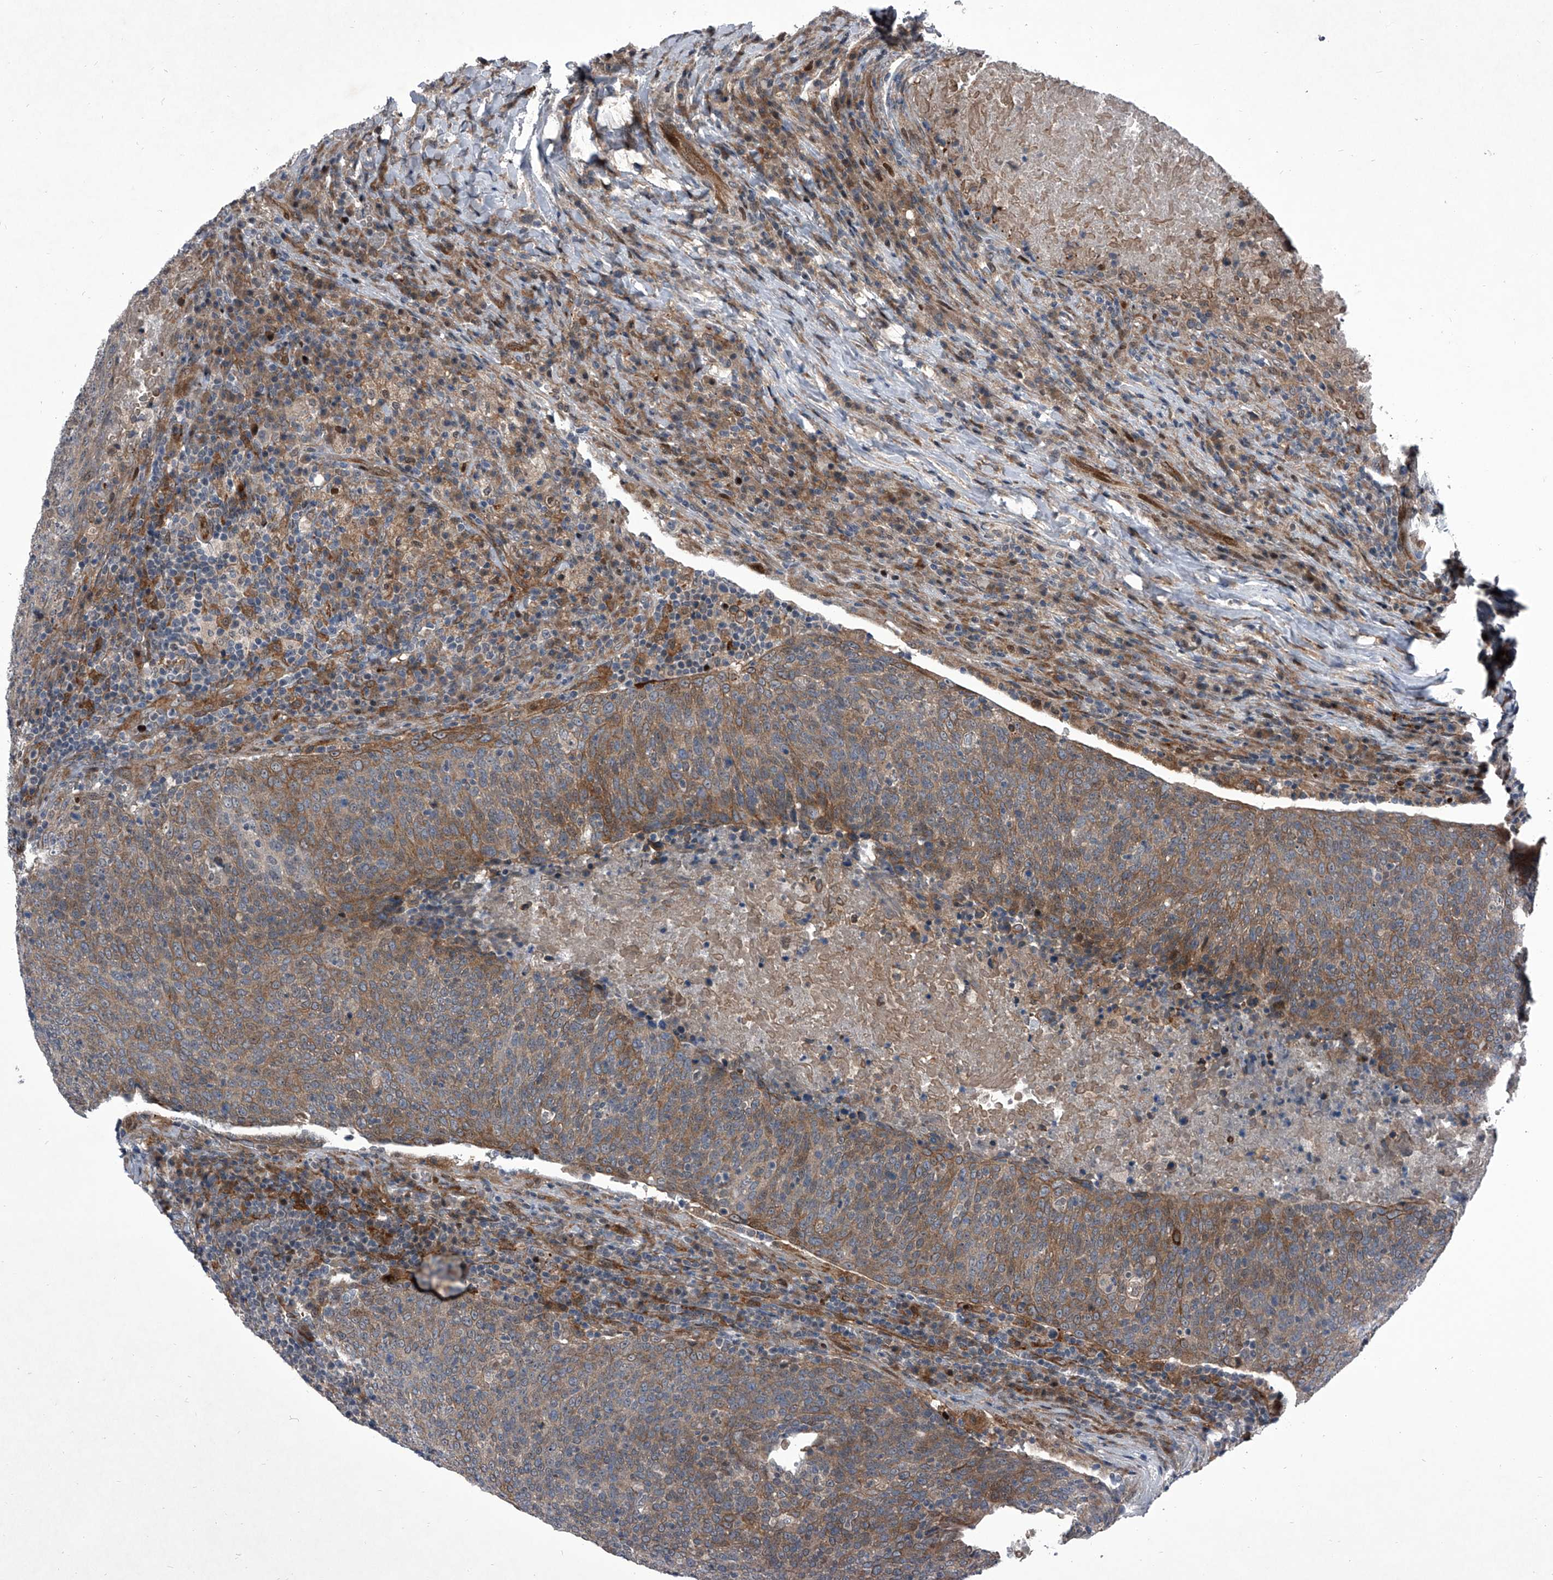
{"staining": {"intensity": "weak", "quantity": ">75%", "location": "cytoplasmic/membranous"}, "tissue": "head and neck cancer", "cell_type": "Tumor cells", "image_type": "cancer", "snomed": [{"axis": "morphology", "description": "Squamous cell carcinoma, NOS"}, {"axis": "morphology", "description": "Squamous cell carcinoma, metastatic, NOS"}, {"axis": "topography", "description": "Lymph node"}, {"axis": "topography", "description": "Head-Neck"}], "caption": "Tumor cells reveal low levels of weak cytoplasmic/membranous staining in about >75% of cells in metastatic squamous cell carcinoma (head and neck).", "gene": "ELK4", "patient": {"sex": "male", "age": 62}}